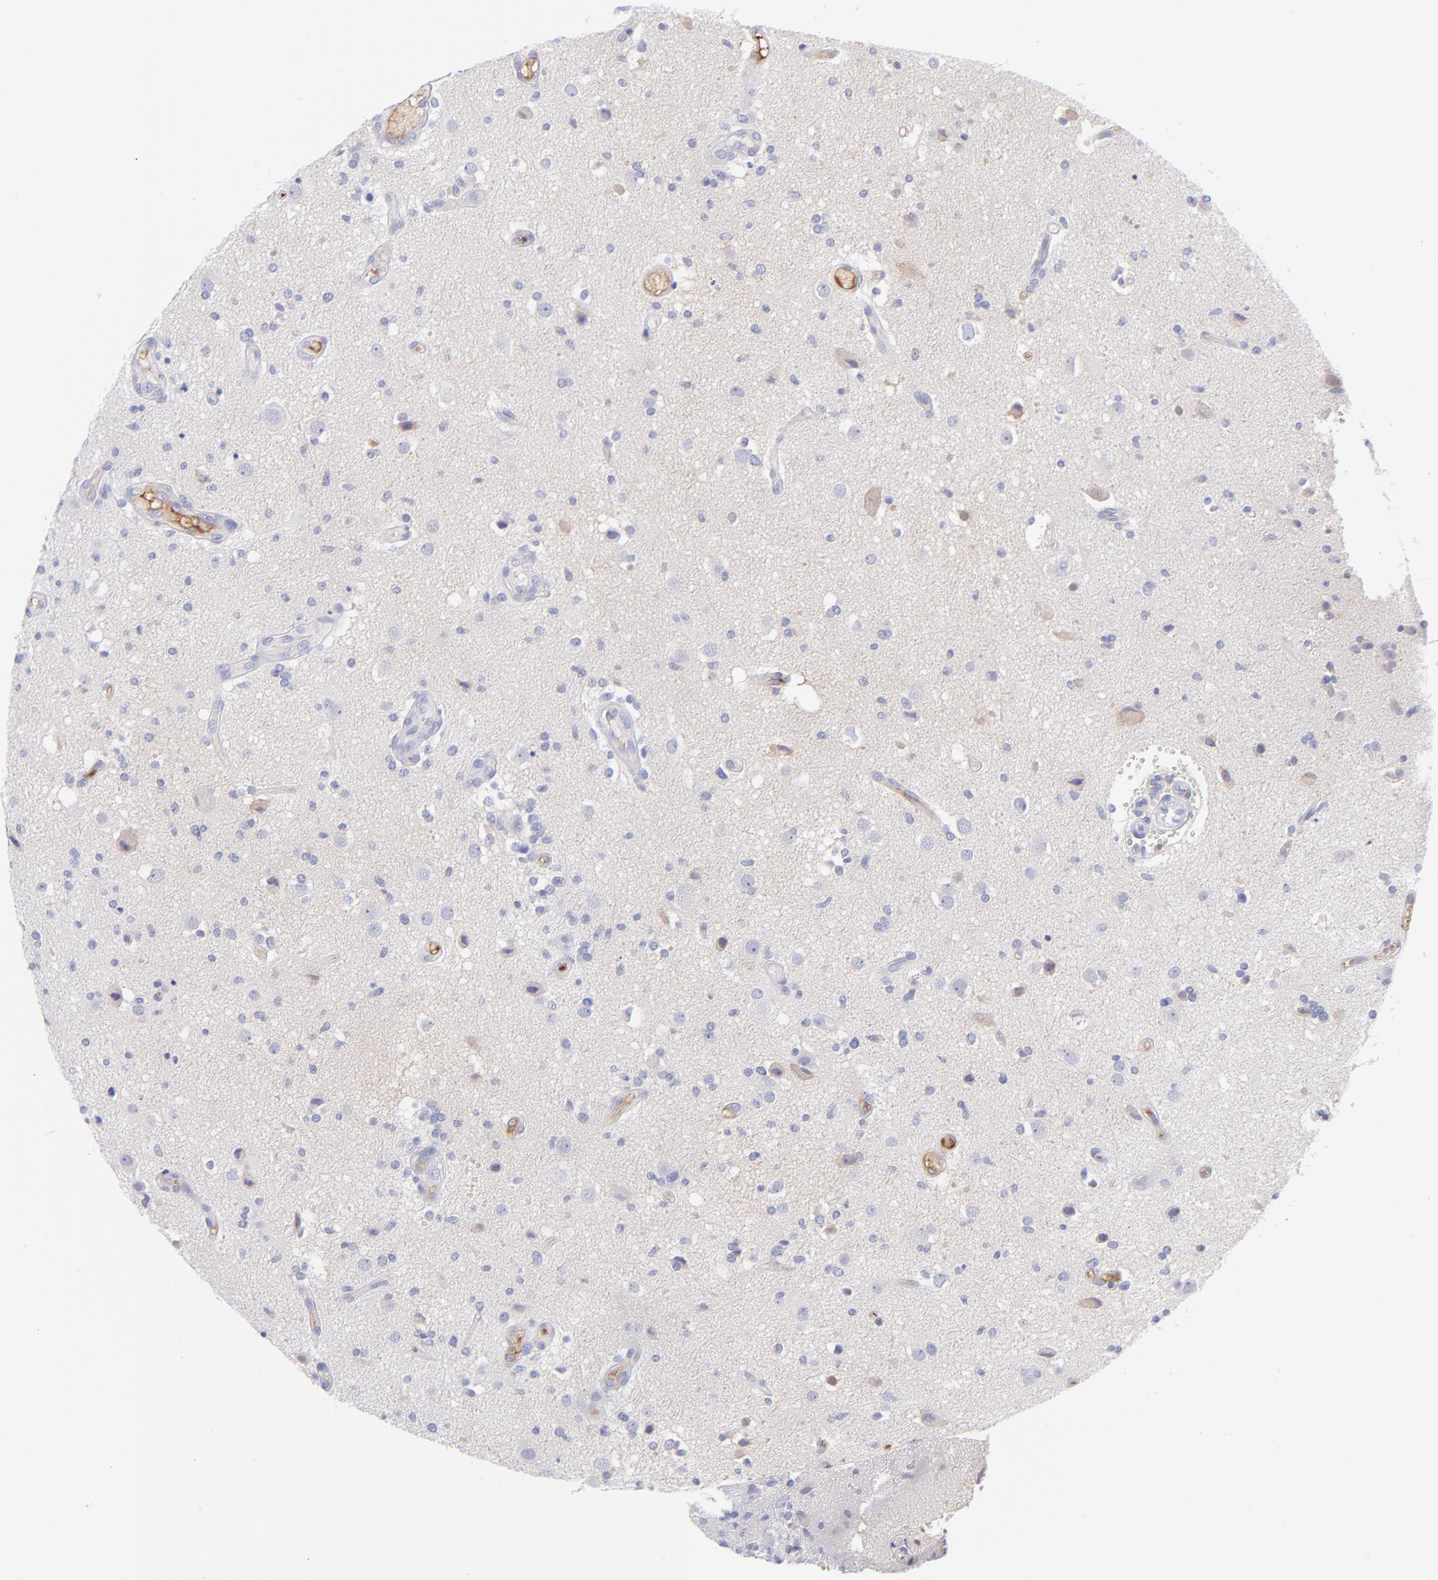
{"staining": {"intensity": "negative", "quantity": "none", "location": "none"}, "tissue": "glioma", "cell_type": "Tumor cells", "image_type": "cancer", "snomed": [{"axis": "morphology", "description": "Normal tissue, NOS"}, {"axis": "morphology", "description": "Glioma, malignant, High grade"}, {"axis": "topography", "description": "Cerebral cortex"}], "caption": "Photomicrograph shows no protein staining in tumor cells of glioma tissue. (DAB (3,3'-diaminobenzidine) immunohistochemistry visualized using brightfield microscopy, high magnification).", "gene": "HP", "patient": {"sex": "male", "age": 75}}